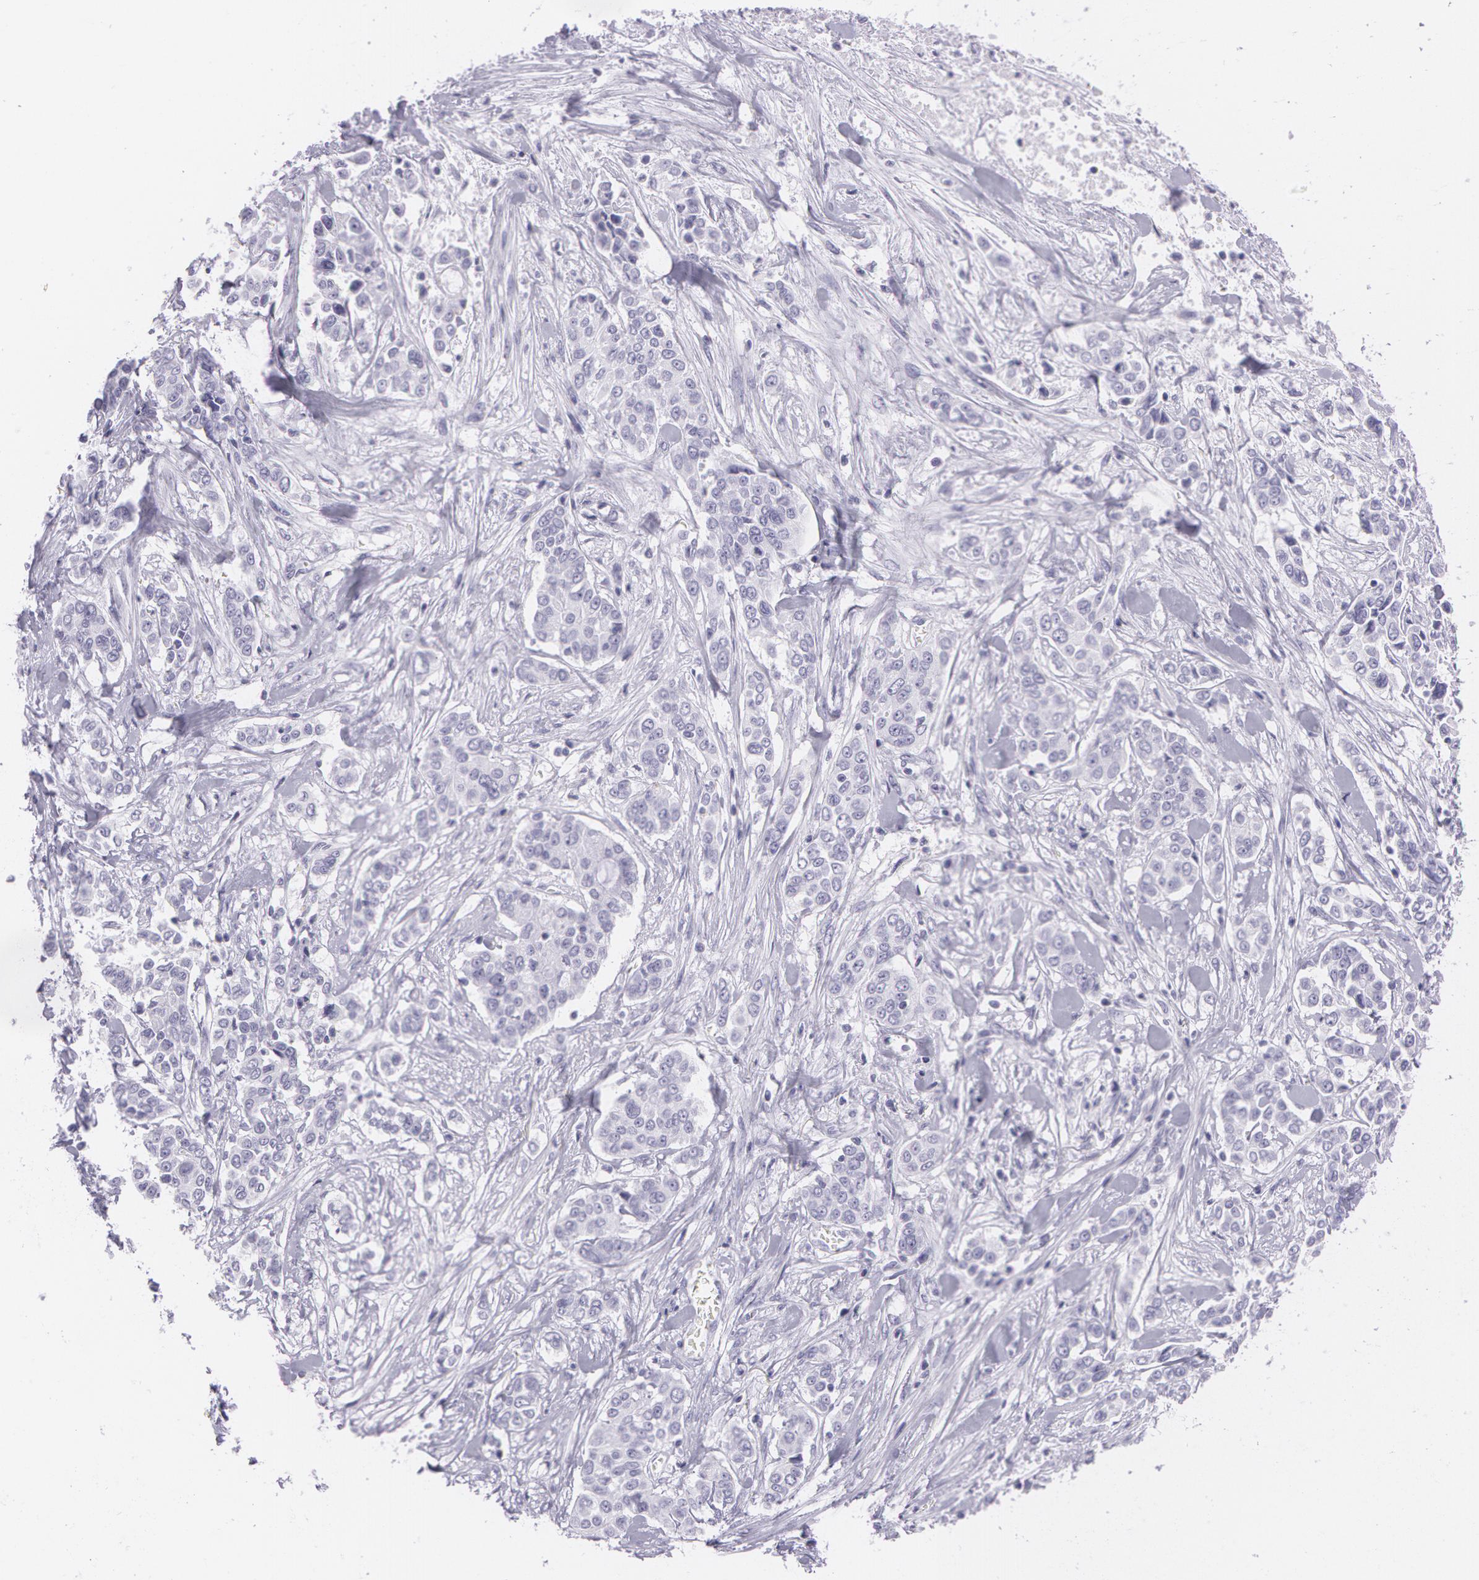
{"staining": {"intensity": "negative", "quantity": "none", "location": "none"}, "tissue": "pancreatic cancer", "cell_type": "Tumor cells", "image_type": "cancer", "snomed": [{"axis": "morphology", "description": "Adenocarcinoma, NOS"}, {"axis": "topography", "description": "Pancreas"}], "caption": "Histopathology image shows no protein positivity in tumor cells of pancreatic cancer tissue. The staining was performed using DAB to visualize the protein expression in brown, while the nuclei were stained in blue with hematoxylin (Magnification: 20x).", "gene": "SNCG", "patient": {"sex": "female", "age": 52}}